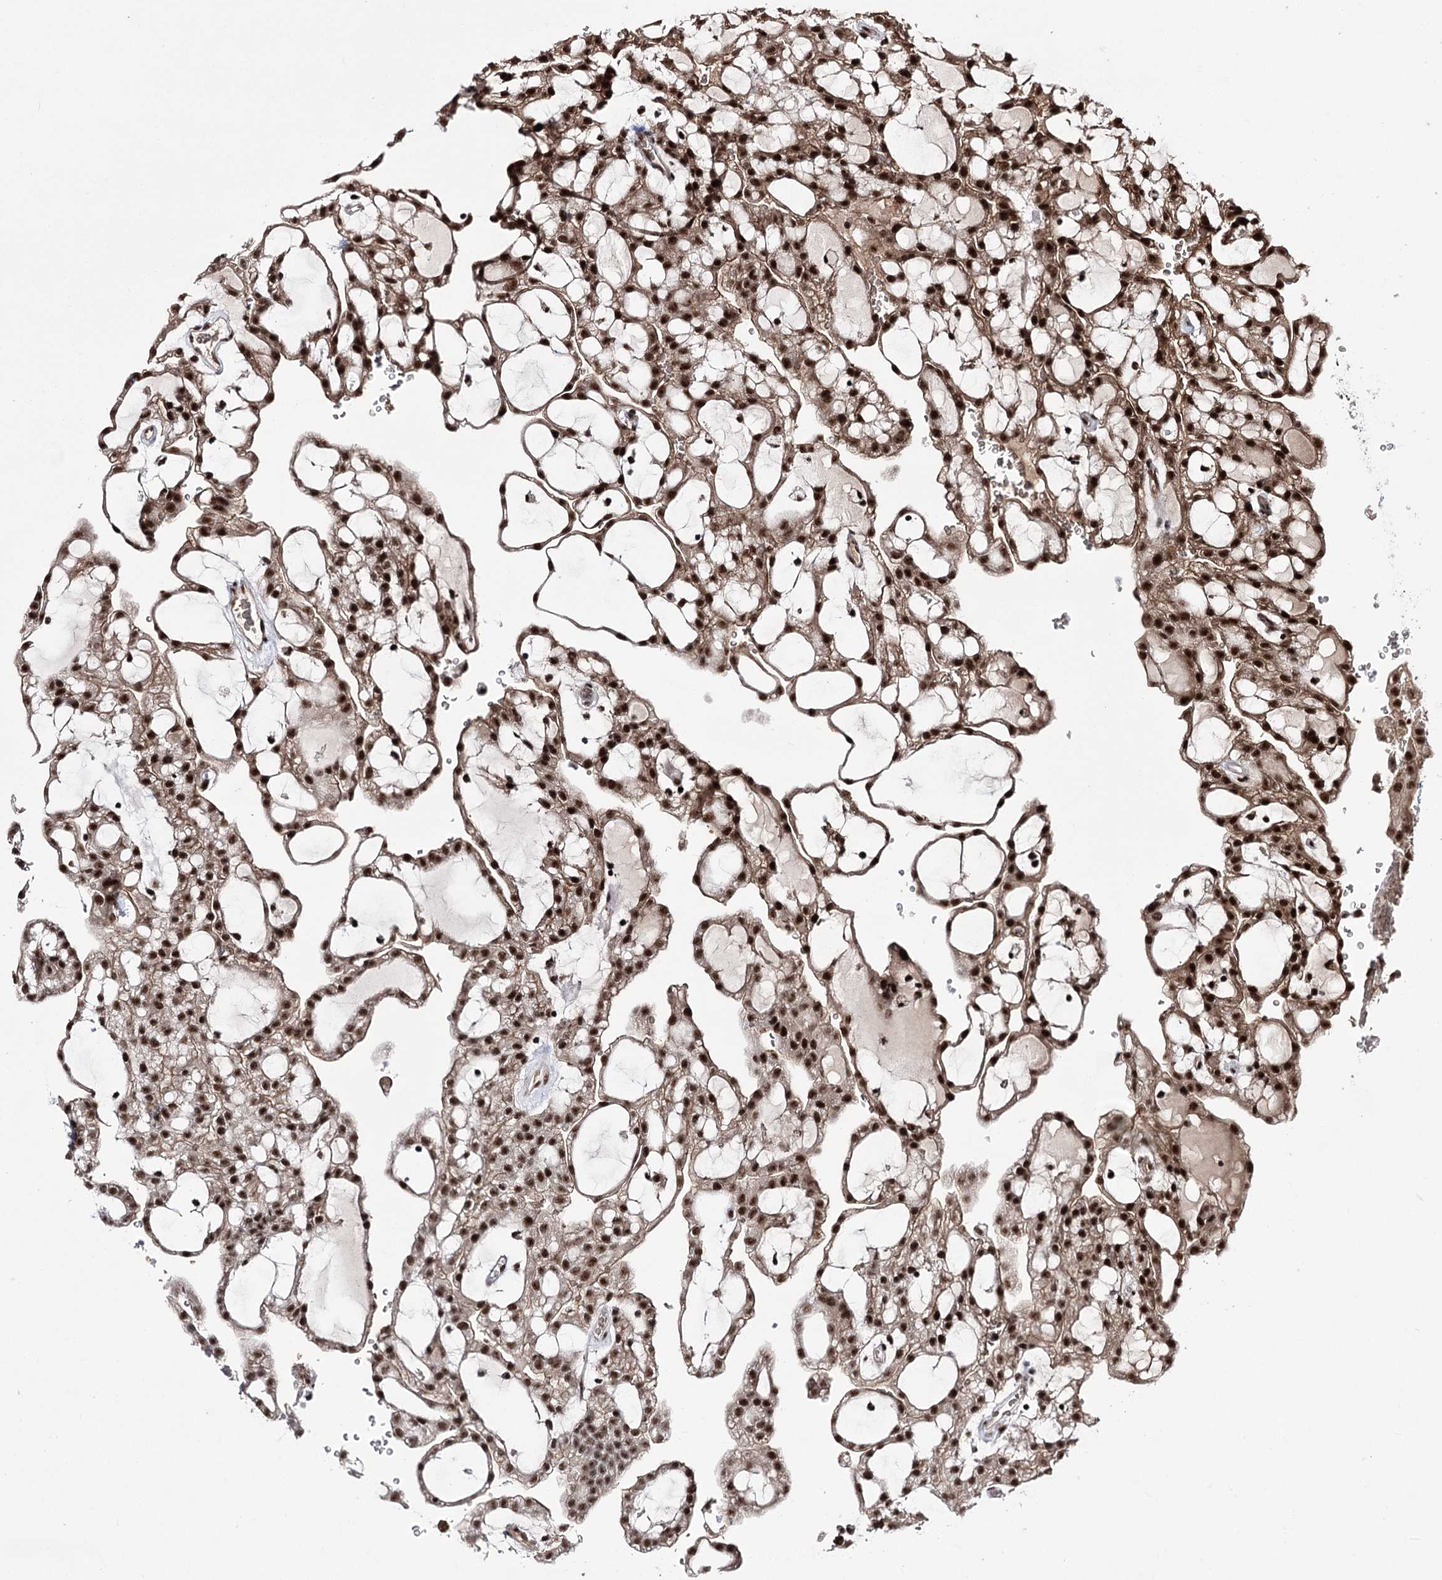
{"staining": {"intensity": "strong", "quantity": ">75%", "location": "nuclear"}, "tissue": "renal cancer", "cell_type": "Tumor cells", "image_type": "cancer", "snomed": [{"axis": "morphology", "description": "Adenocarcinoma, NOS"}, {"axis": "topography", "description": "Kidney"}], "caption": "Immunohistochemistry (IHC) photomicrograph of neoplastic tissue: human renal cancer (adenocarcinoma) stained using immunohistochemistry displays high levels of strong protein expression localized specifically in the nuclear of tumor cells, appearing as a nuclear brown color.", "gene": "PRPF40A", "patient": {"sex": "male", "age": 63}}